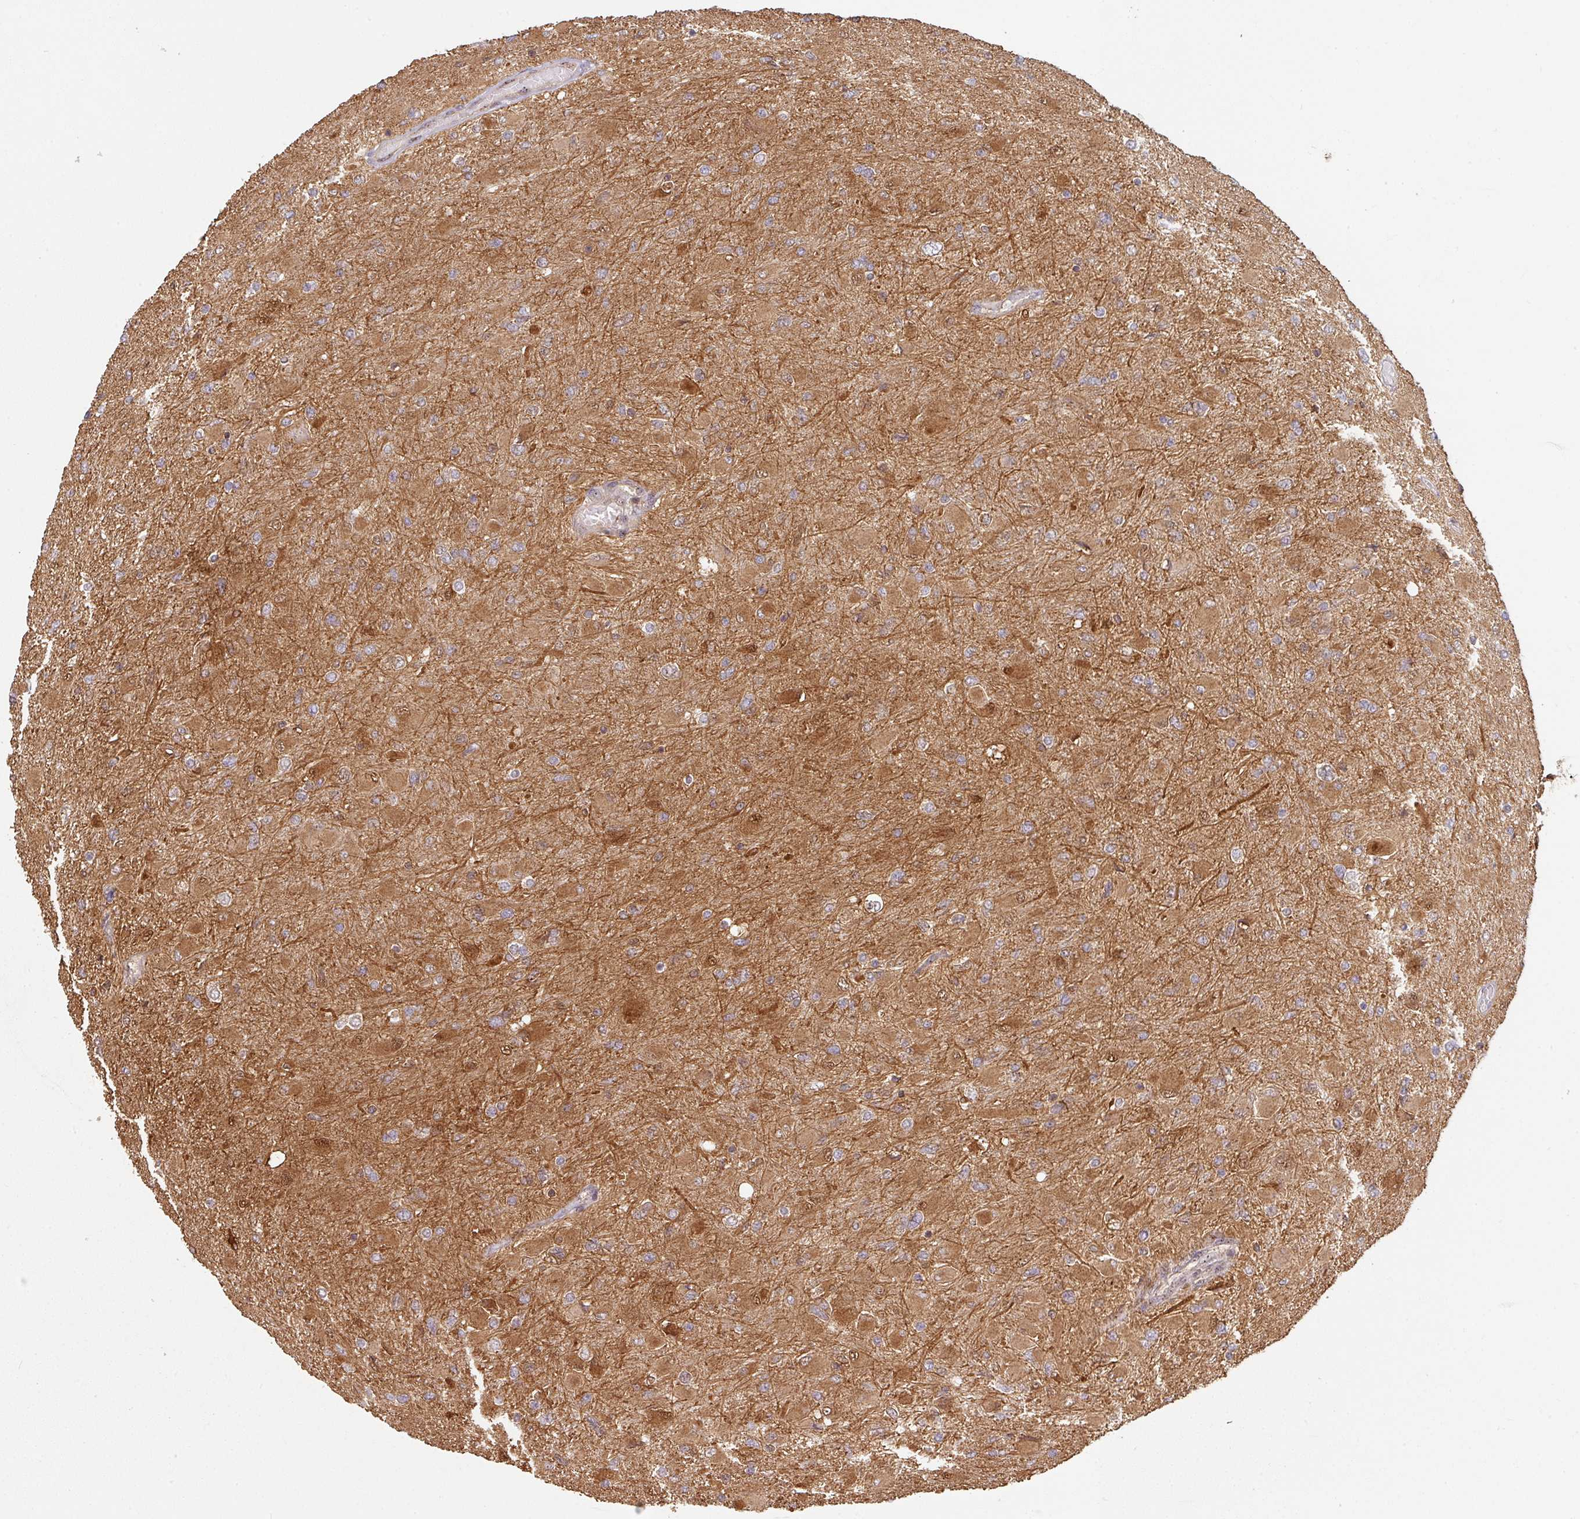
{"staining": {"intensity": "moderate", "quantity": ">75%", "location": "cytoplasmic/membranous"}, "tissue": "glioma", "cell_type": "Tumor cells", "image_type": "cancer", "snomed": [{"axis": "morphology", "description": "Glioma, malignant, High grade"}, {"axis": "topography", "description": "Cerebral cortex"}], "caption": "This is a micrograph of immunohistochemistry (IHC) staining of malignant high-grade glioma, which shows moderate staining in the cytoplasmic/membranous of tumor cells.", "gene": "ZNF322", "patient": {"sex": "female", "age": 36}}